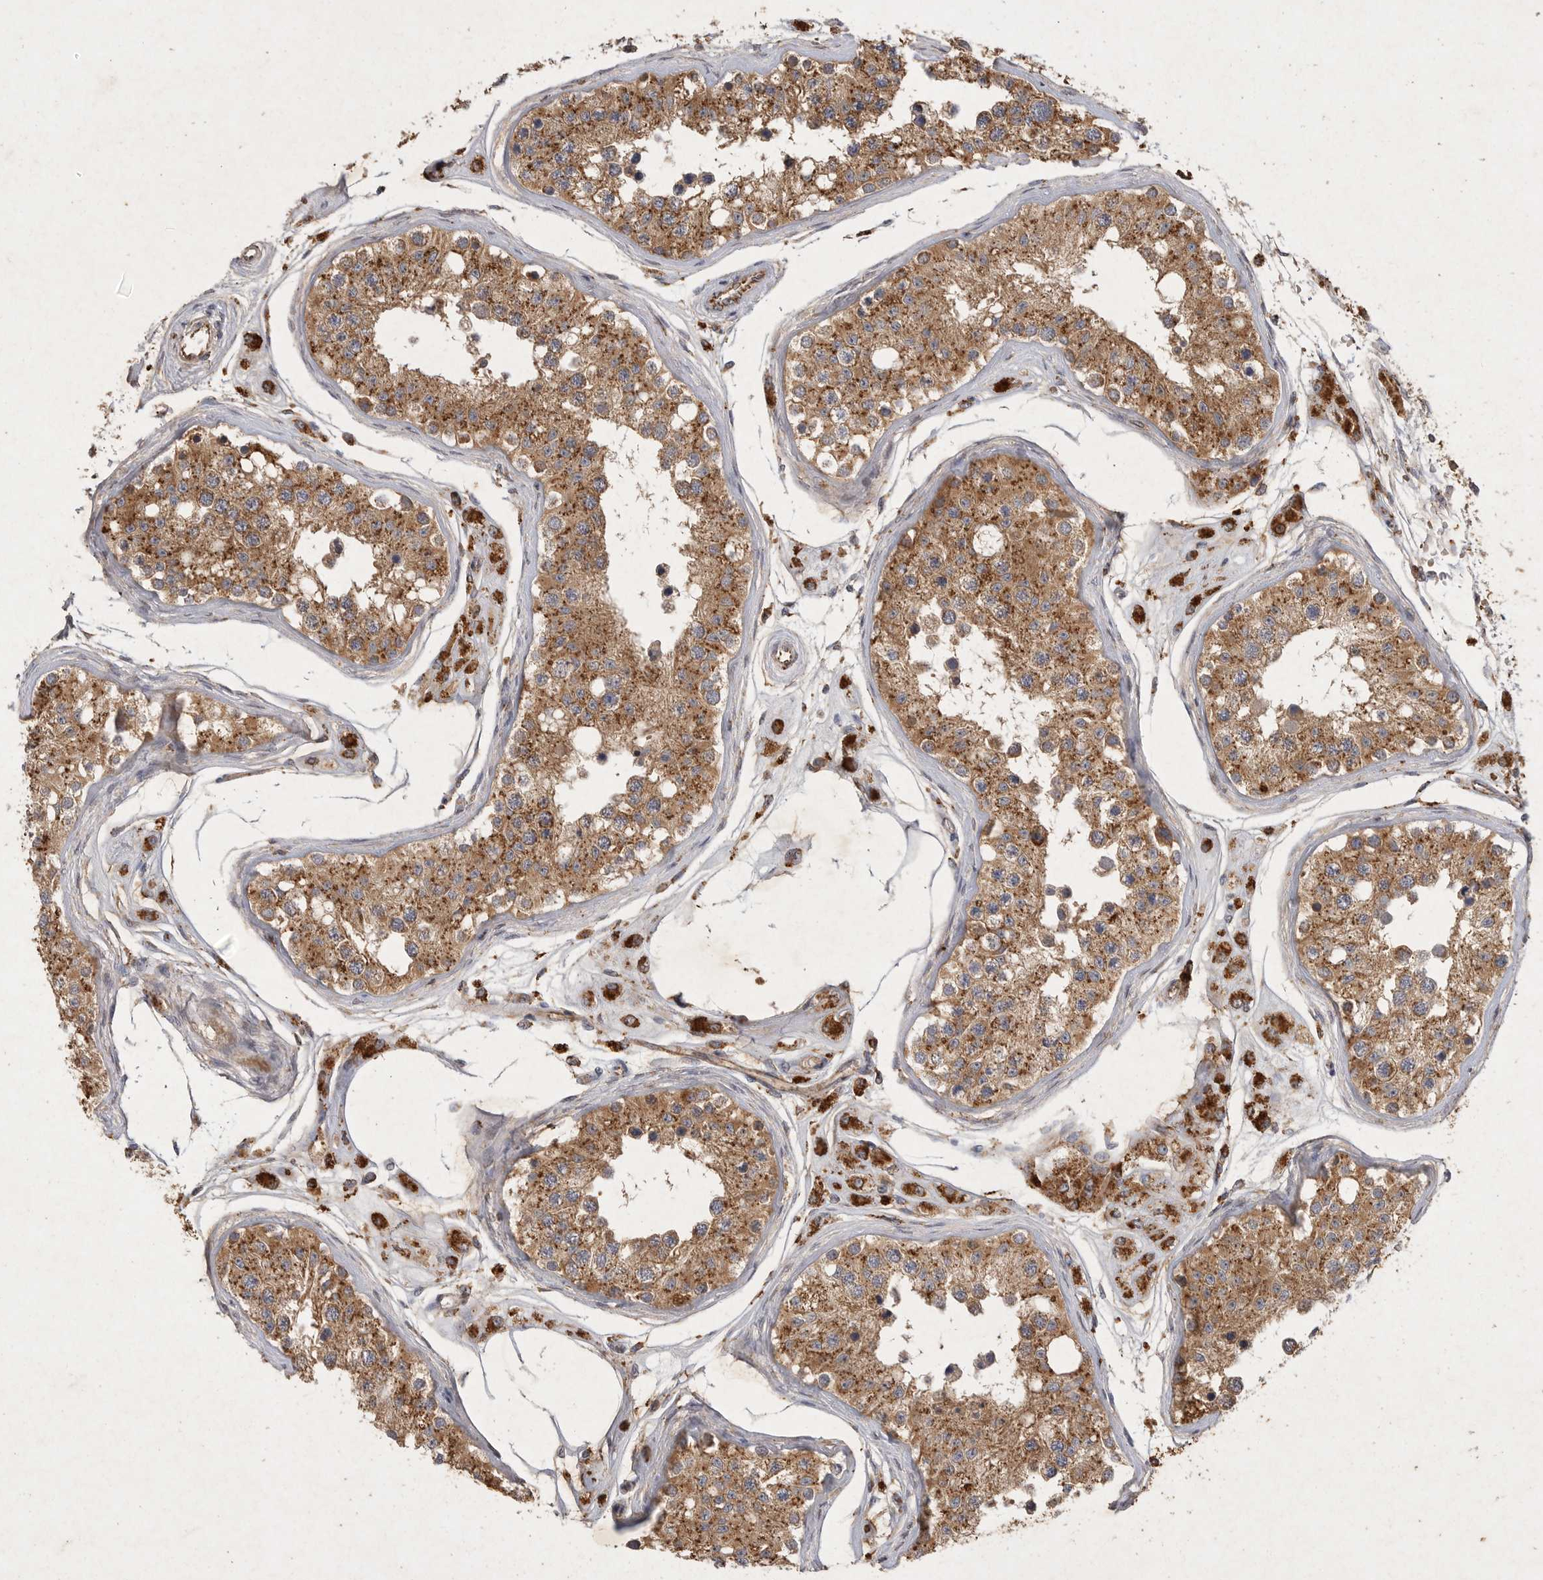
{"staining": {"intensity": "moderate", "quantity": ">75%", "location": "cytoplasmic/membranous"}, "tissue": "testis", "cell_type": "Cells in seminiferous ducts", "image_type": "normal", "snomed": [{"axis": "morphology", "description": "Normal tissue, NOS"}, {"axis": "morphology", "description": "Adenocarcinoma, metastatic, NOS"}, {"axis": "topography", "description": "Testis"}], "caption": "This is a photomicrograph of immunohistochemistry (IHC) staining of normal testis, which shows moderate positivity in the cytoplasmic/membranous of cells in seminiferous ducts.", "gene": "MRPL41", "patient": {"sex": "male", "age": 26}}